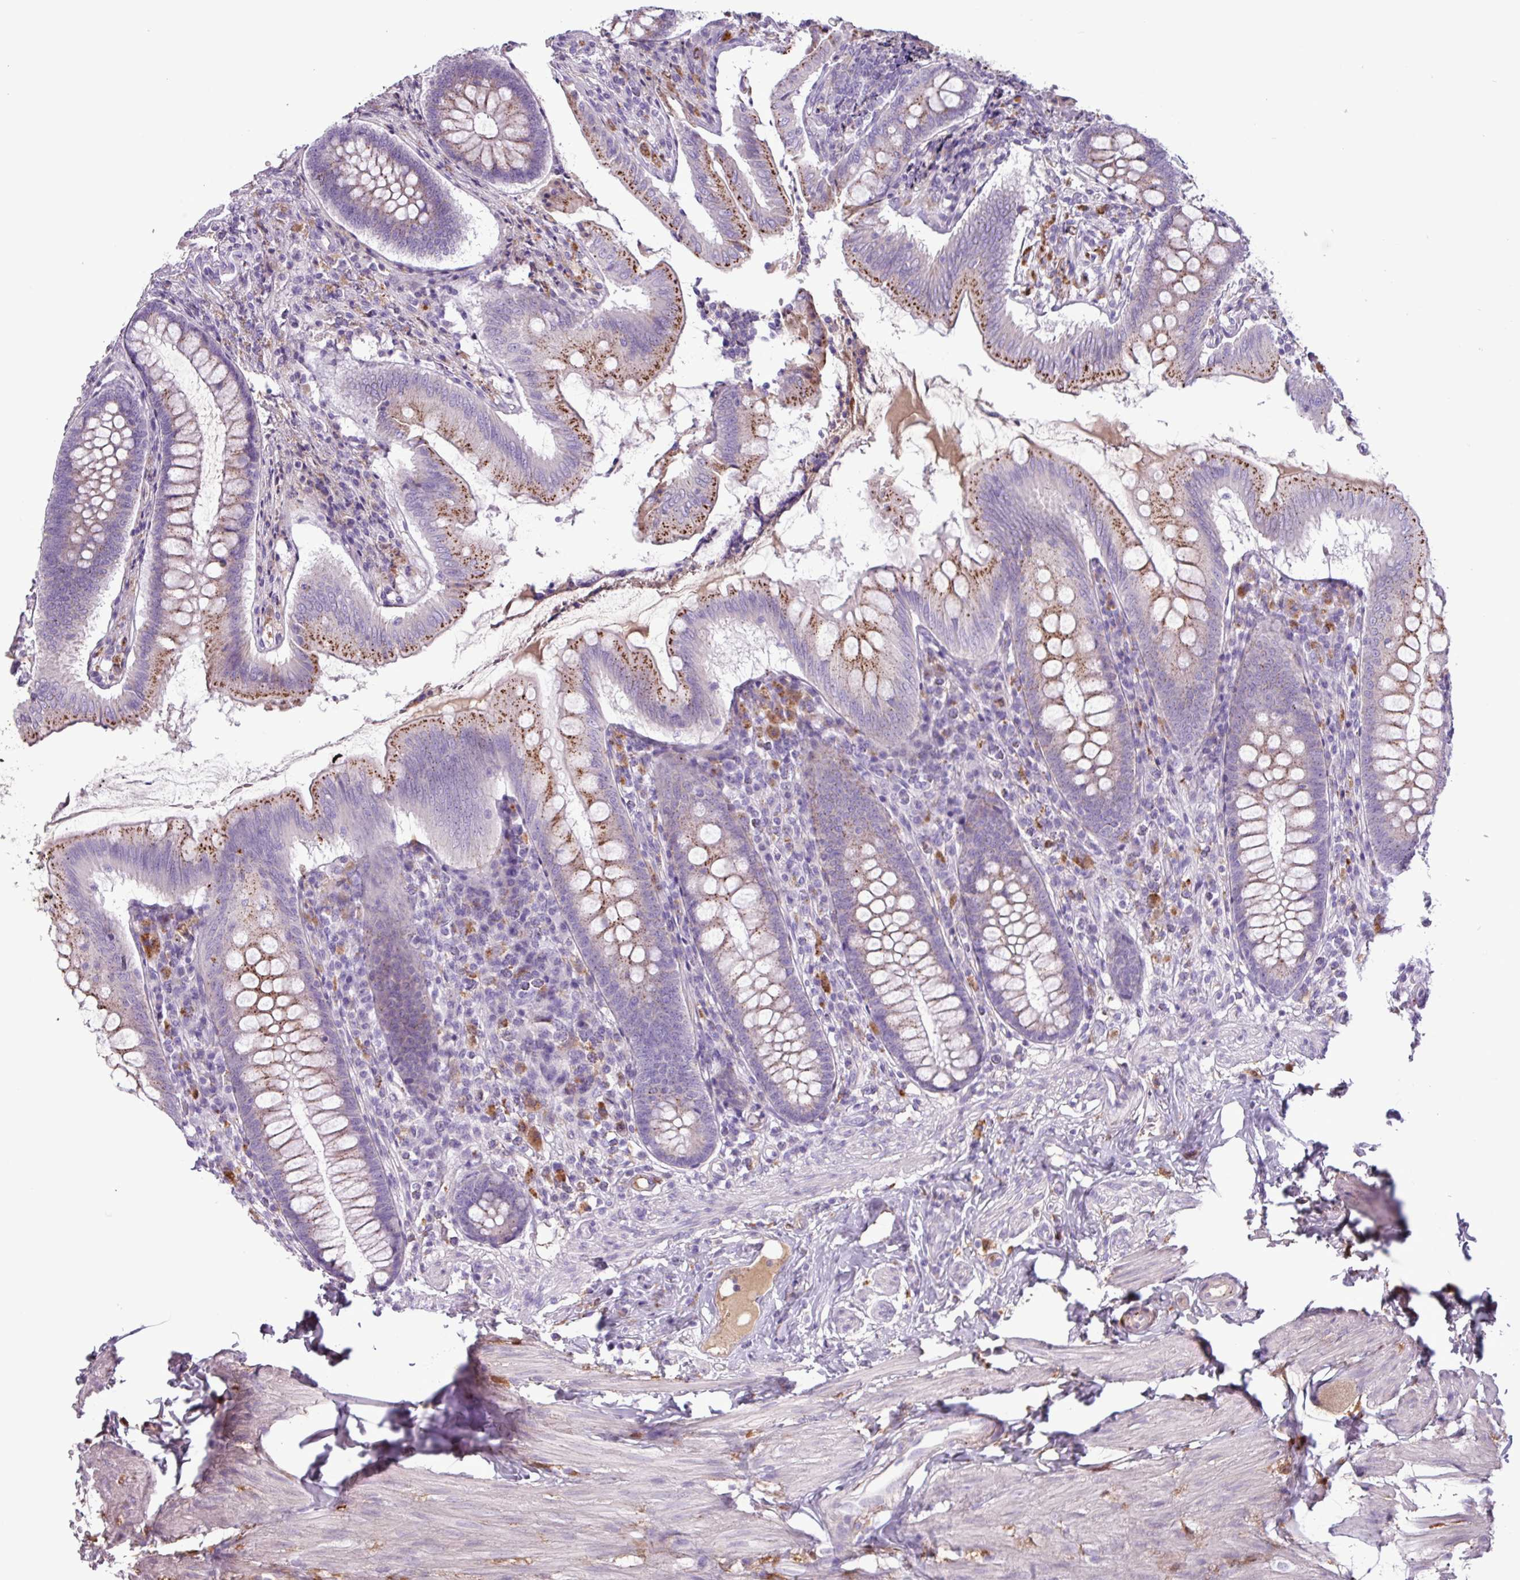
{"staining": {"intensity": "moderate", "quantity": ">75%", "location": "cytoplasmic/membranous"}, "tissue": "appendix", "cell_type": "Glandular cells", "image_type": "normal", "snomed": [{"axis": "morphology", "description": "Normal tissue, NOS"}, {"axis": "topography", "description": "Appendix"}], "caption": "About >75% of glandular cells in unremarkable human appendix reveal moderate cytoplasmic/membranous protein positivity as visualized by brown immunohistochemical staining.", "gene": "C4A", "patient": {"sex": "female", "age": 51}}